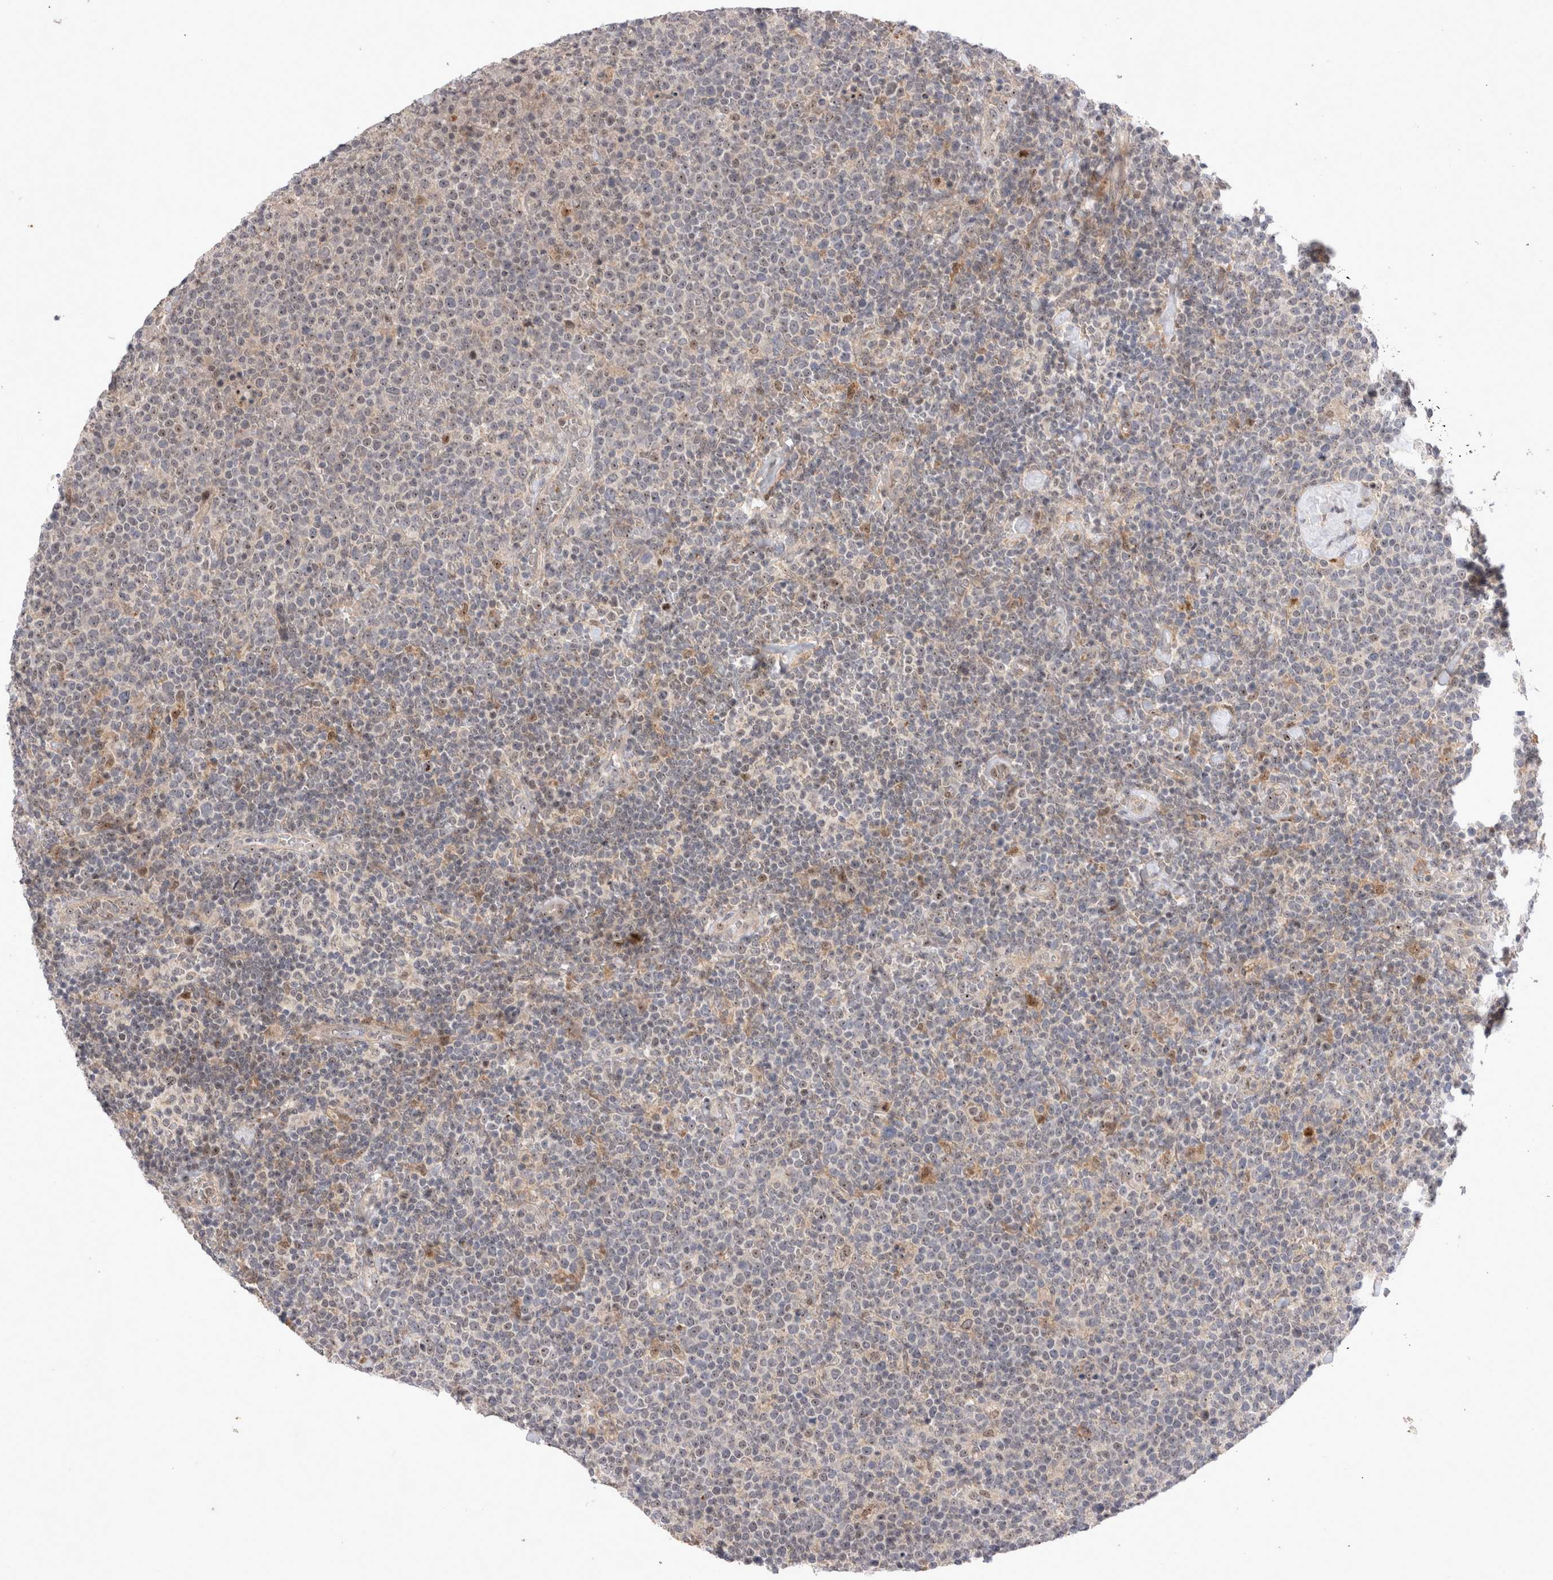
{"staining": {"intensity": "weak", "quantity": "25%-75%", "location": "nuclear"}, "tissue": "lymphoma", "cell_type": "Tumor cells", "image_type": "cancer", "snomed": [{"axis": "morphology", "description": "Malignant lymphoma, non-Hodgkin's type, High grade"}, {"axis": "topography", "description": "Lymph node"}], "caption": "Immunohistochemical staining of lymphoma shows weak nuclear protein positivity in approximately 25%-75% of tumor cells.", "gene": "STK11", "patient": {"sex": "male", "age": 61}}